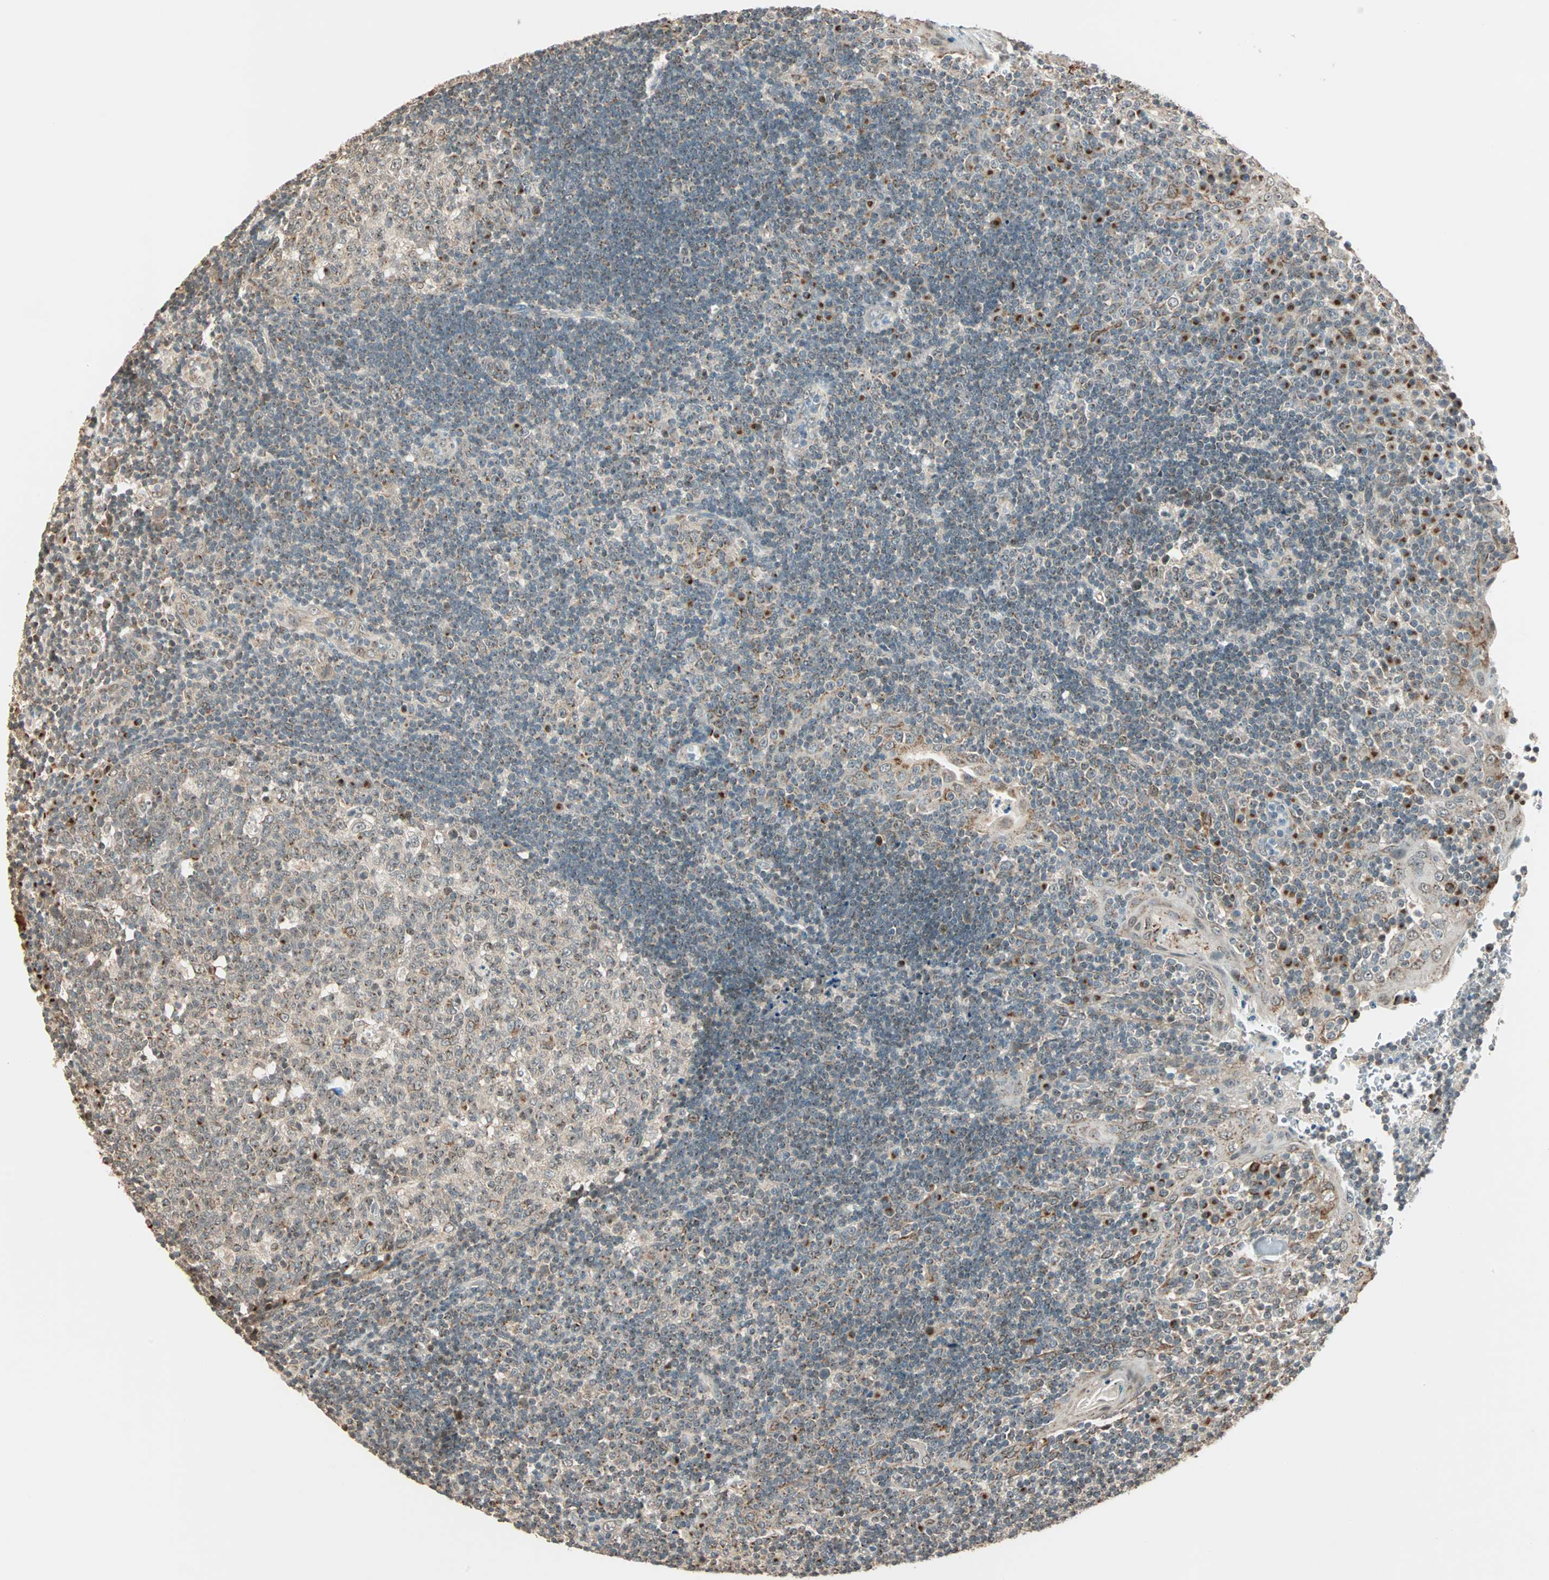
{"staining": {"intensity": "weak", "quantity": "25%-75%", "location": "cytoplasmic/membranous"}, "tissue": "tonsil", "cell_type": "Germinal center cells", "image_type": "normal", "snomed": [{"axis": "morphology", "description": "Normal tissue, NOS"}, {"axis": "topography", "description": "Tonsil"}], "caption": "This is a photomicrograph of IHC staining of unremarkable tonsil, which shows weak expression in the cytoplasmic/membranous of germinal center cells.", "gene": "PRDM2", "patient": {"sex": "female", "age": 40}}